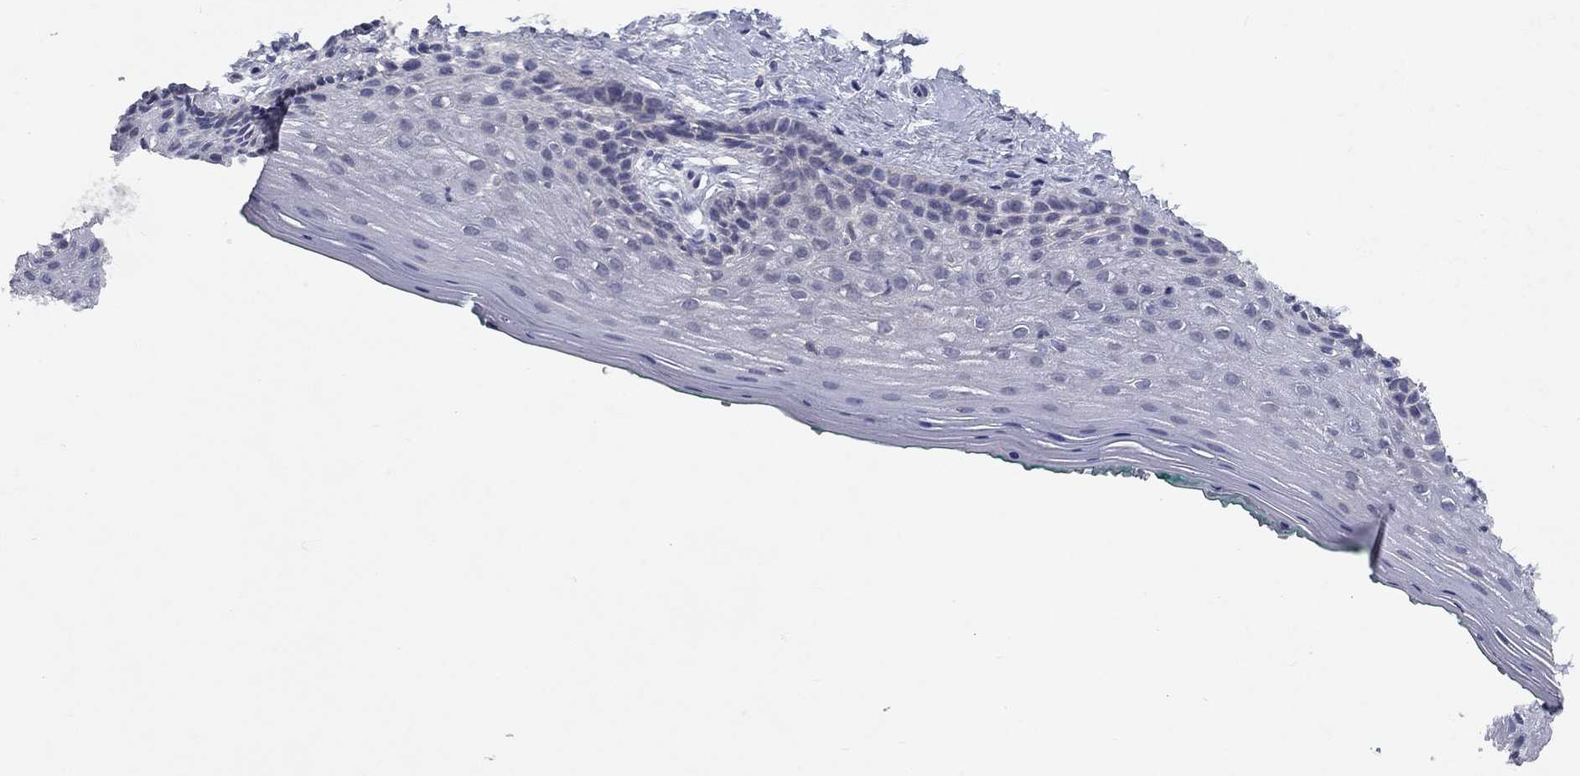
{"staining": {"intensity": "weak", "quantity": "25%-75%", "location": "cytoplasmic/membranous"}, "tissue": "vagina", "cell_type": "Squamous epithelial cells", "image_type": "normal", "snomed": [{"axis": "morphology", "description": "Normal tissue, NOS"}, {"axis": "topography", "description": "Vagina"}], "caption": "A micrograph of vagina stained for a protein displays weak cytoplasmic/membranous brown staining in squamous epithelial cells. Nuclei are stained in blue.", "gene": "CACNA1A", "patient": {"sex": "female", "age": 45}}